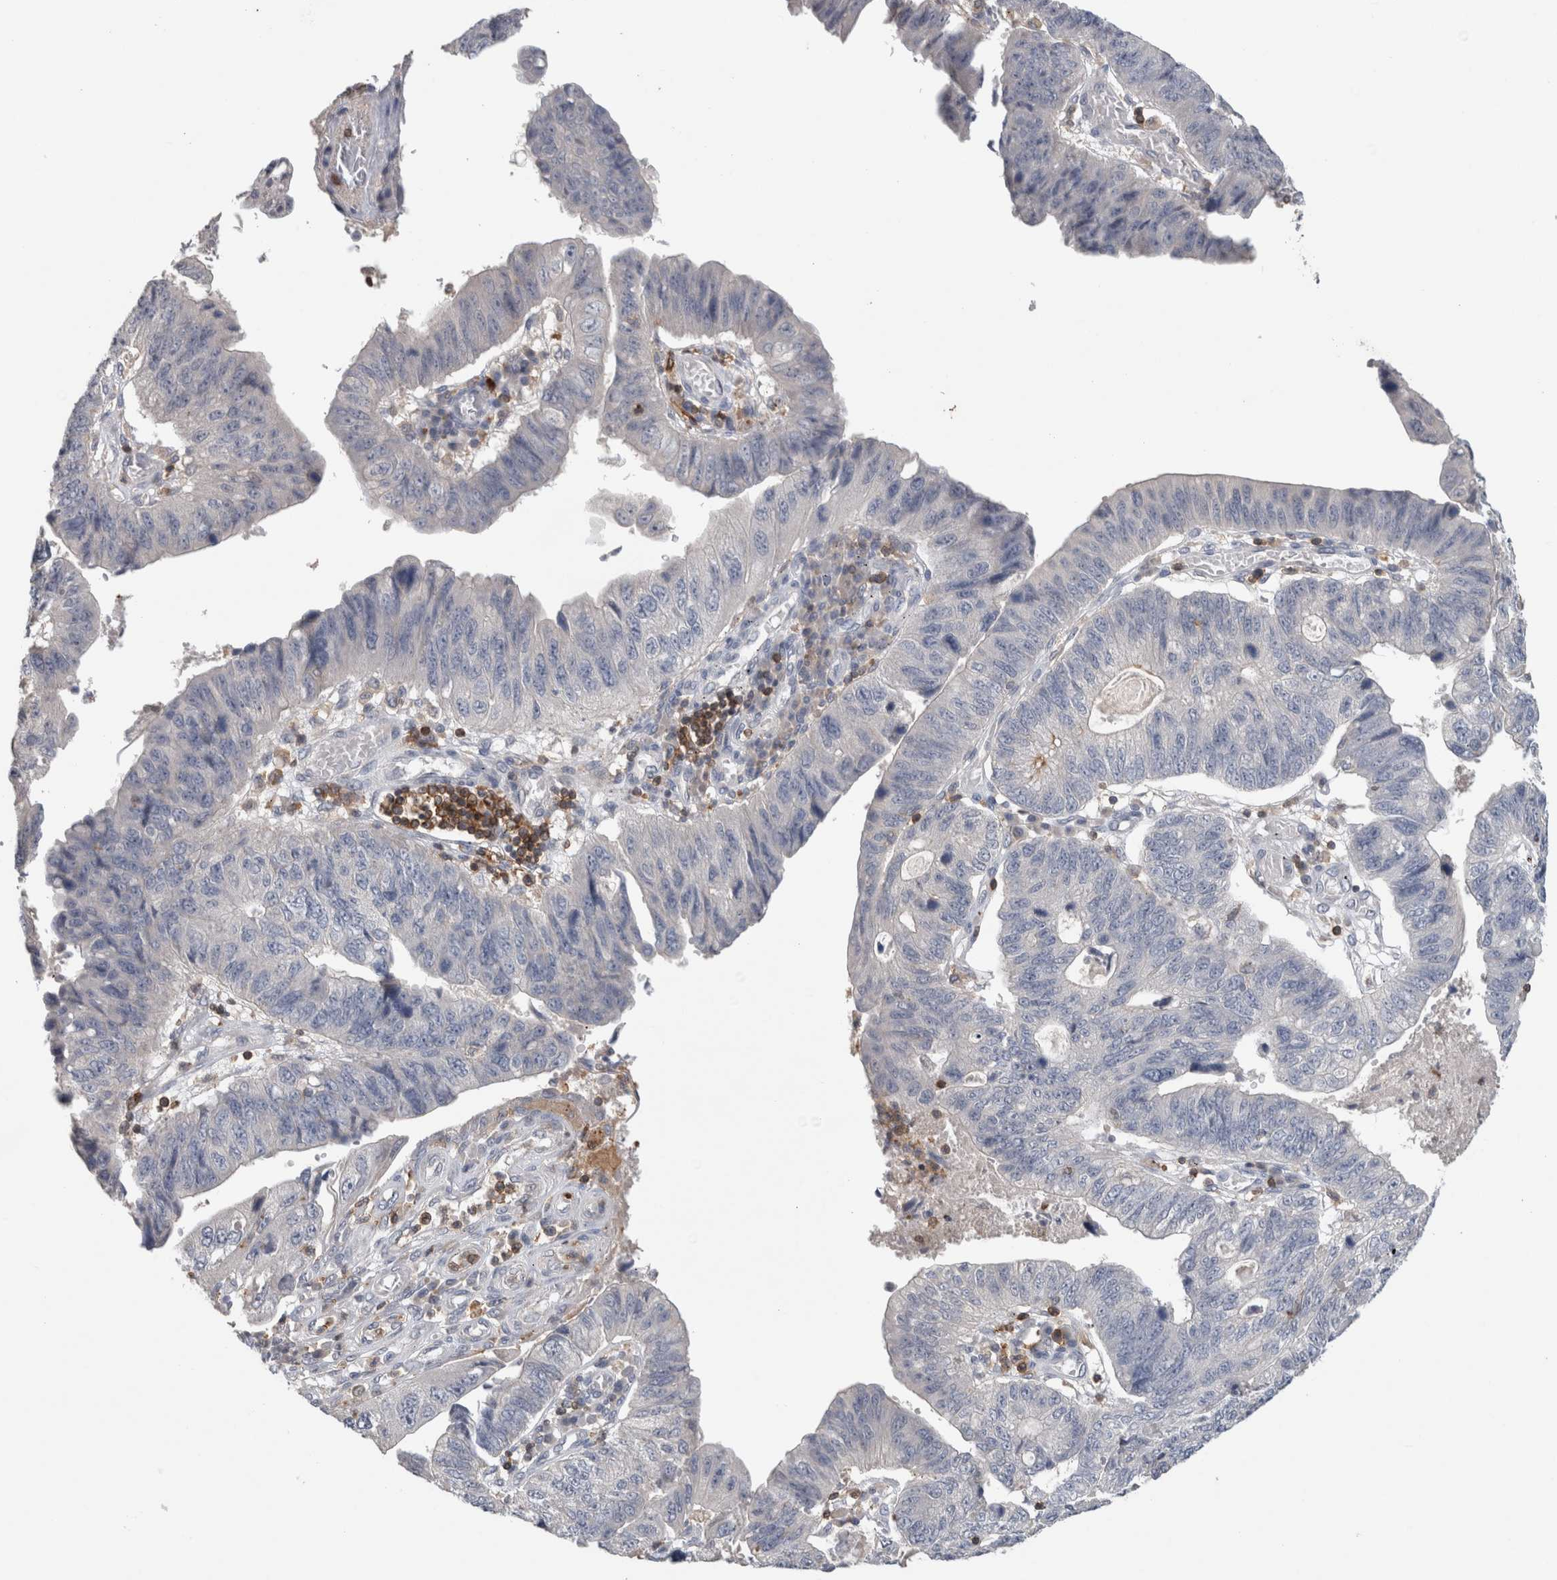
{"staining": {"intensity": "negative", "quantity": "none", "location": "none"}, "tissue": "stomach cancer", "cell_type": "Tumor cells", "image_type": "cancer", "snomed": [{"axis": "morphology", "description": "Adenocarcinoma, NOS"}, {"axis": "topography", "description": "Stomach"}], "caption": "Immunohistochemistry (IHC) histopathology image of neoplastic tissue: human stomach cancer (adenocarcinoma) stained with DAB reveals no significant protein staining in tumor cells. The staining was performed using DAB to visualize the protein expression in brown, while the nuclei were stained in blue with hematoxylin (Magnification: 20x).", "gene": "GFRA2", "patient": {"sex": "male", "age": 59}}